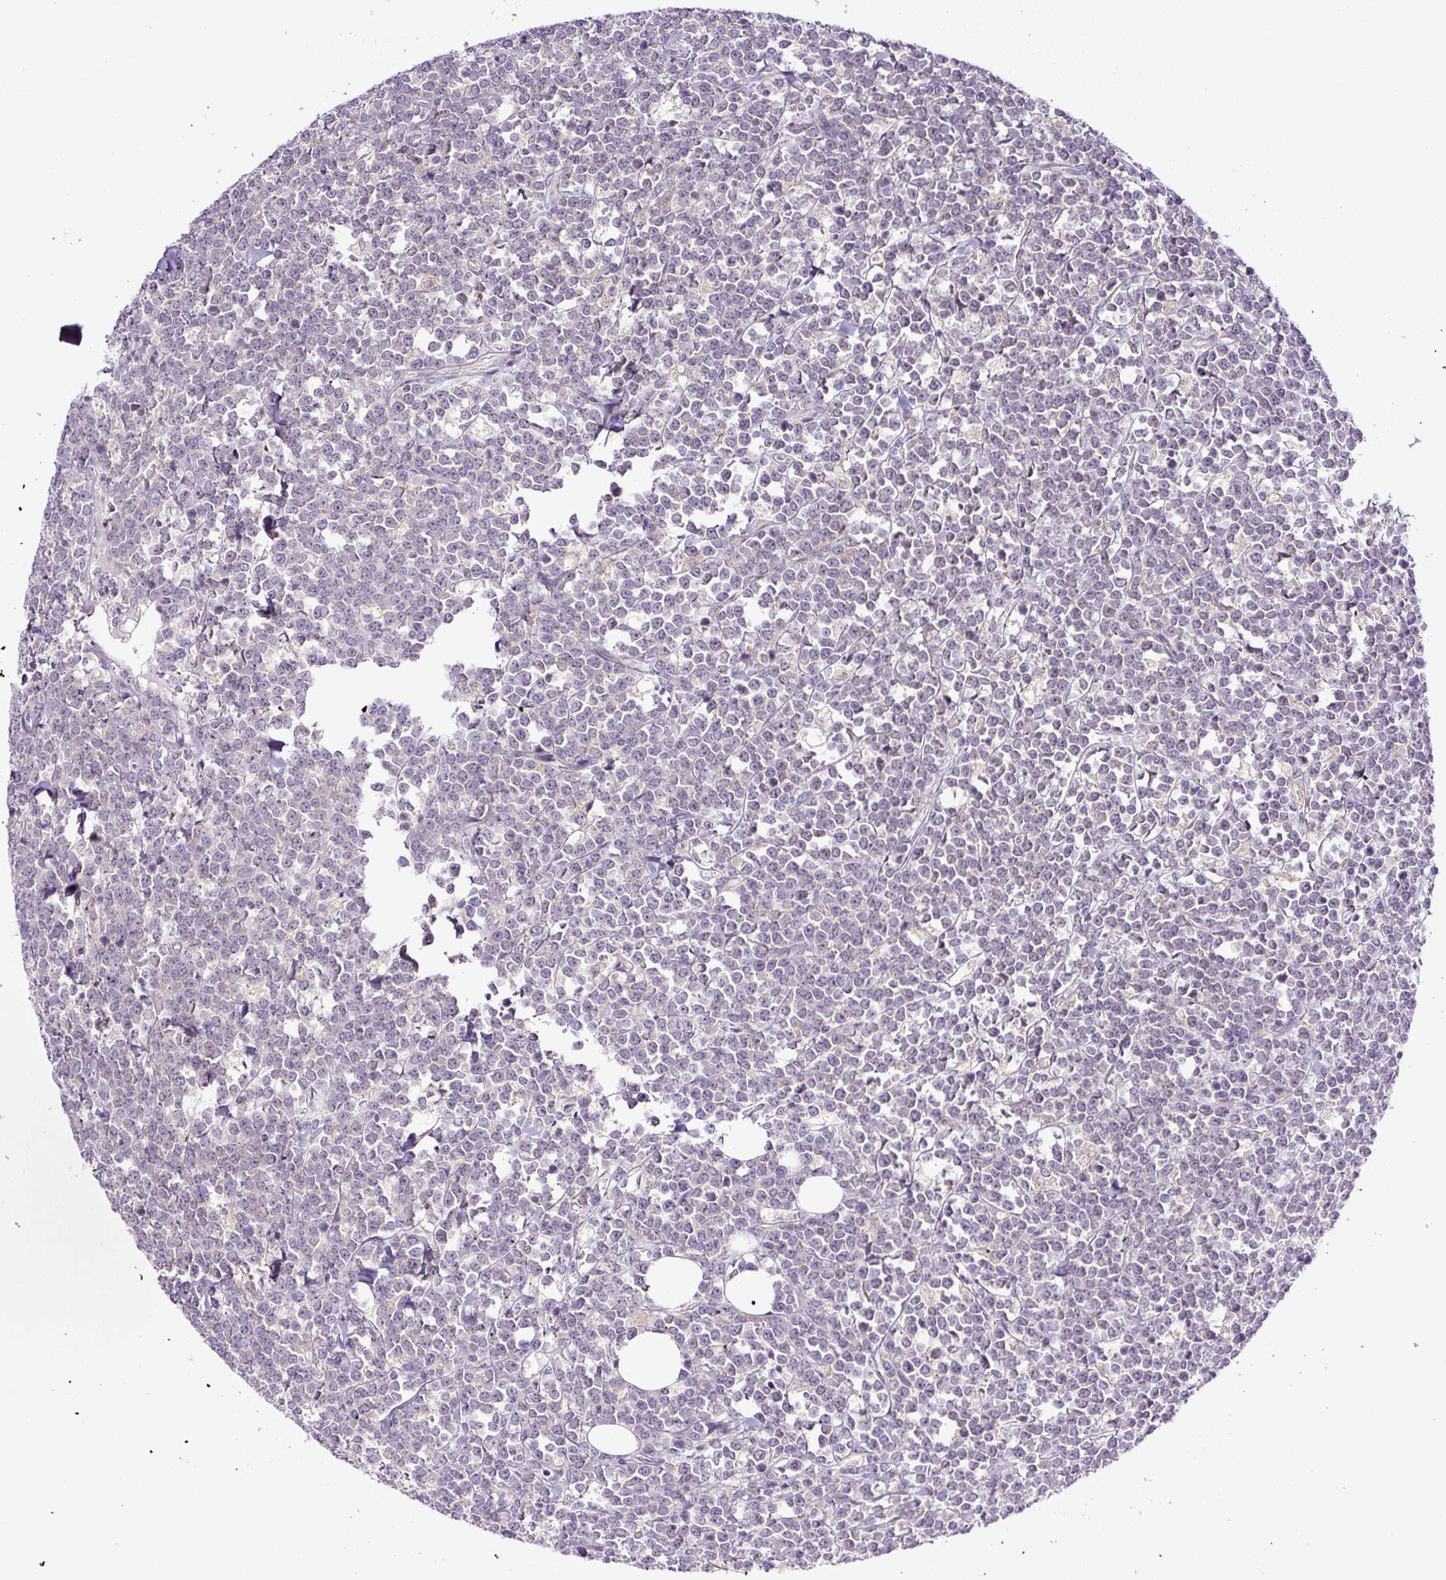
{"staining": {"intensity": "negative", "quantity": "none", "location": "none"}, "tissue": "lymphoma", "cell_type": "Tumor cells", "image_type": "cancer", "snomed": [{"axis": "morphology", "description": "Malignant lymphoma, non-Hodgkin's type, High grade"}, {"axis": "topography", "description": "Small intestine"}, {"axis": "topography", "description": "Colon"}], "caption": "The histopathology image reveals no staining of tumor cells in high-grade malignant lymphoma, non-Hodgkin's type.", "gene": "HPS4", "patient": {"sex": "male", "age": 8}}